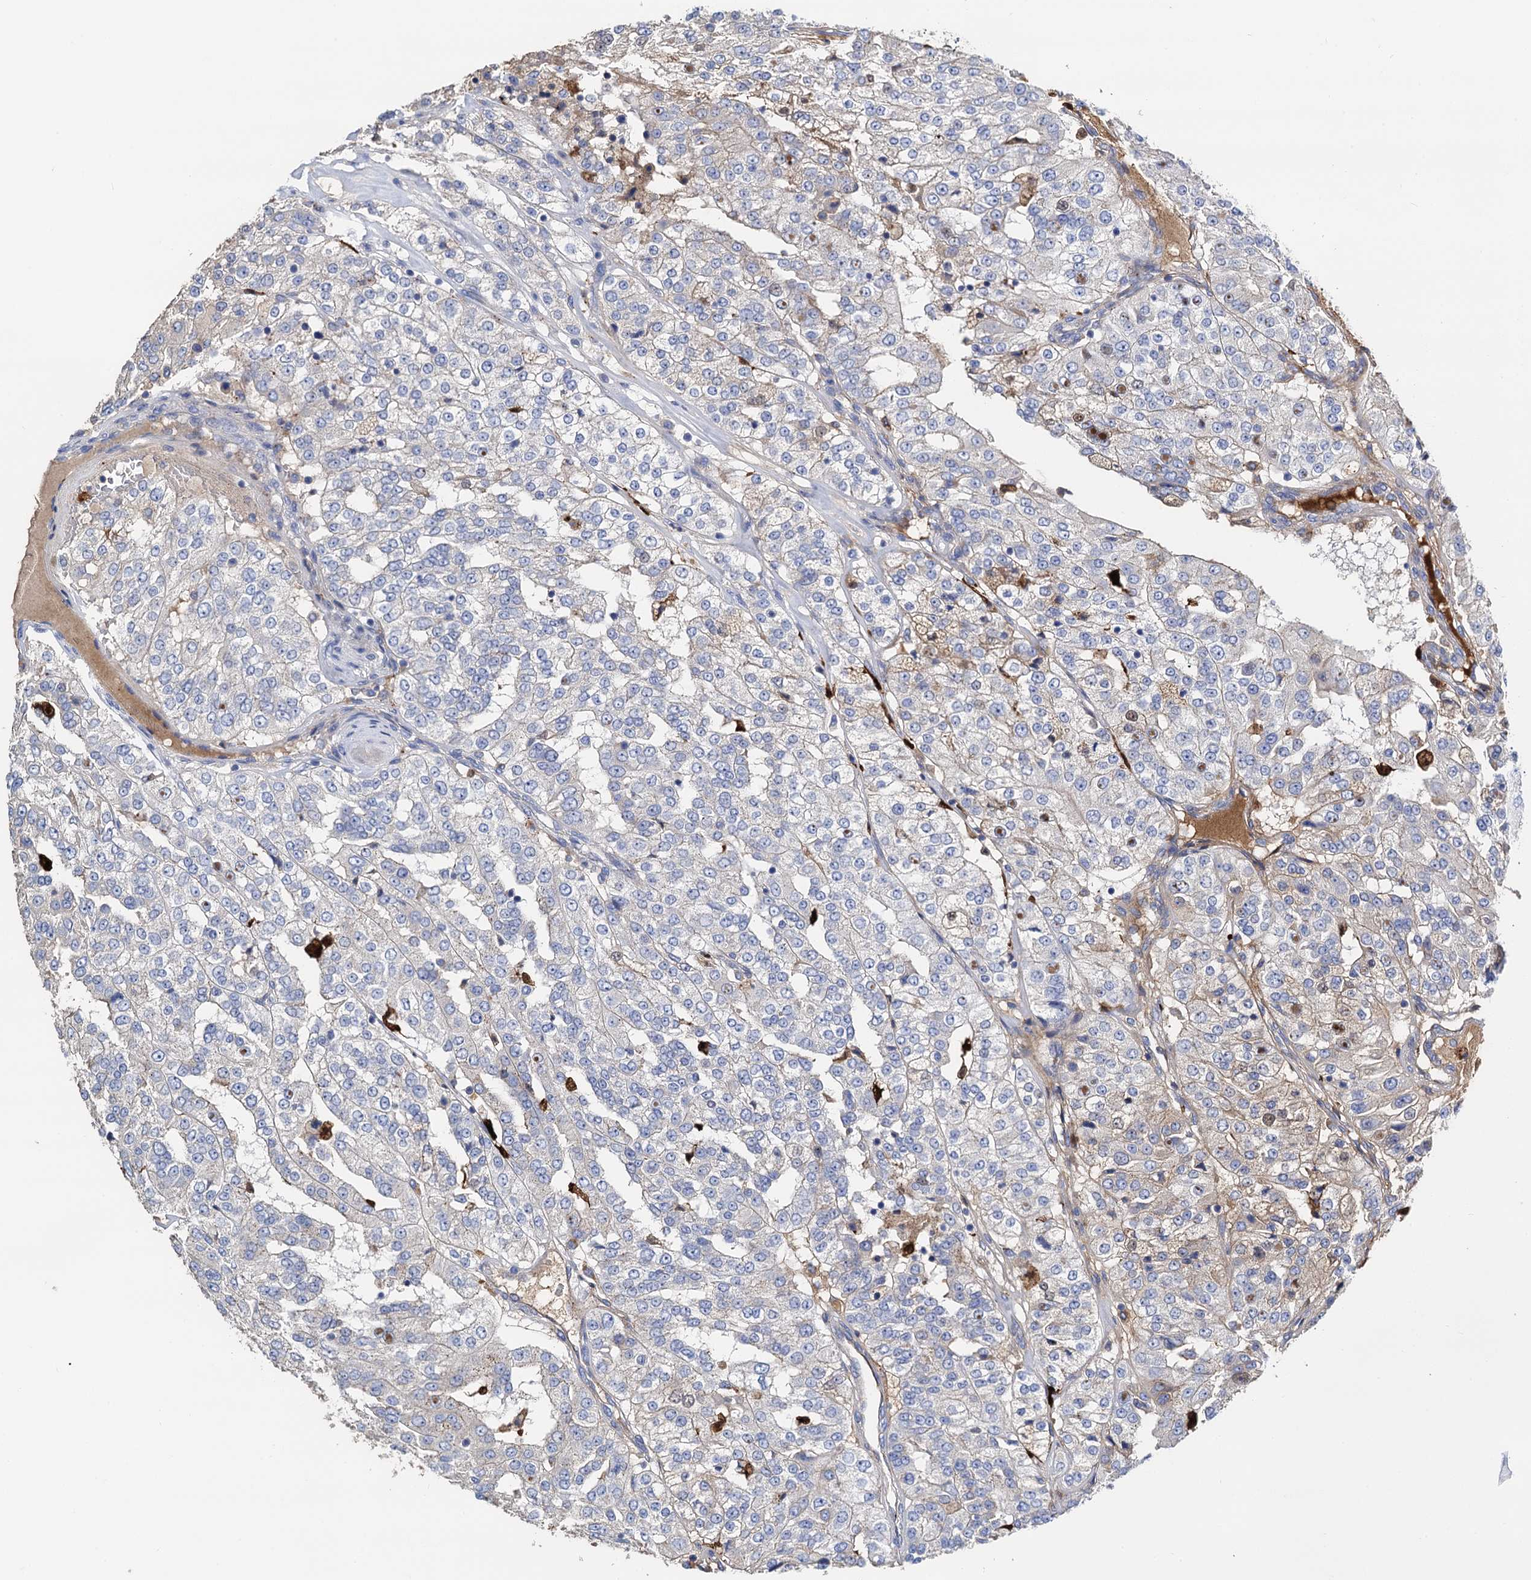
{"staining": {"intensity": "negative", "quantity": "none", "location": "none"}, "tissue": "renal cancer", "cell_type": "Tumor cells", "image_type": "cancer", "snomed": [{"axis": "morphology", "description": "Adenocarcinoma, NOS"}, {"axis": "topography", "description": "Kidney"}], "caption": "High power microscopy image of an immunohistochemistry (IHC) micrograph of adenocarcinoma (renal), revealing no significant expression in tumor cells. (Brightfield microscopy of DAB immunohistochemistry at high magnification).", "gene": "FREM3", "patient": {"sex": "female", "age": 63}}